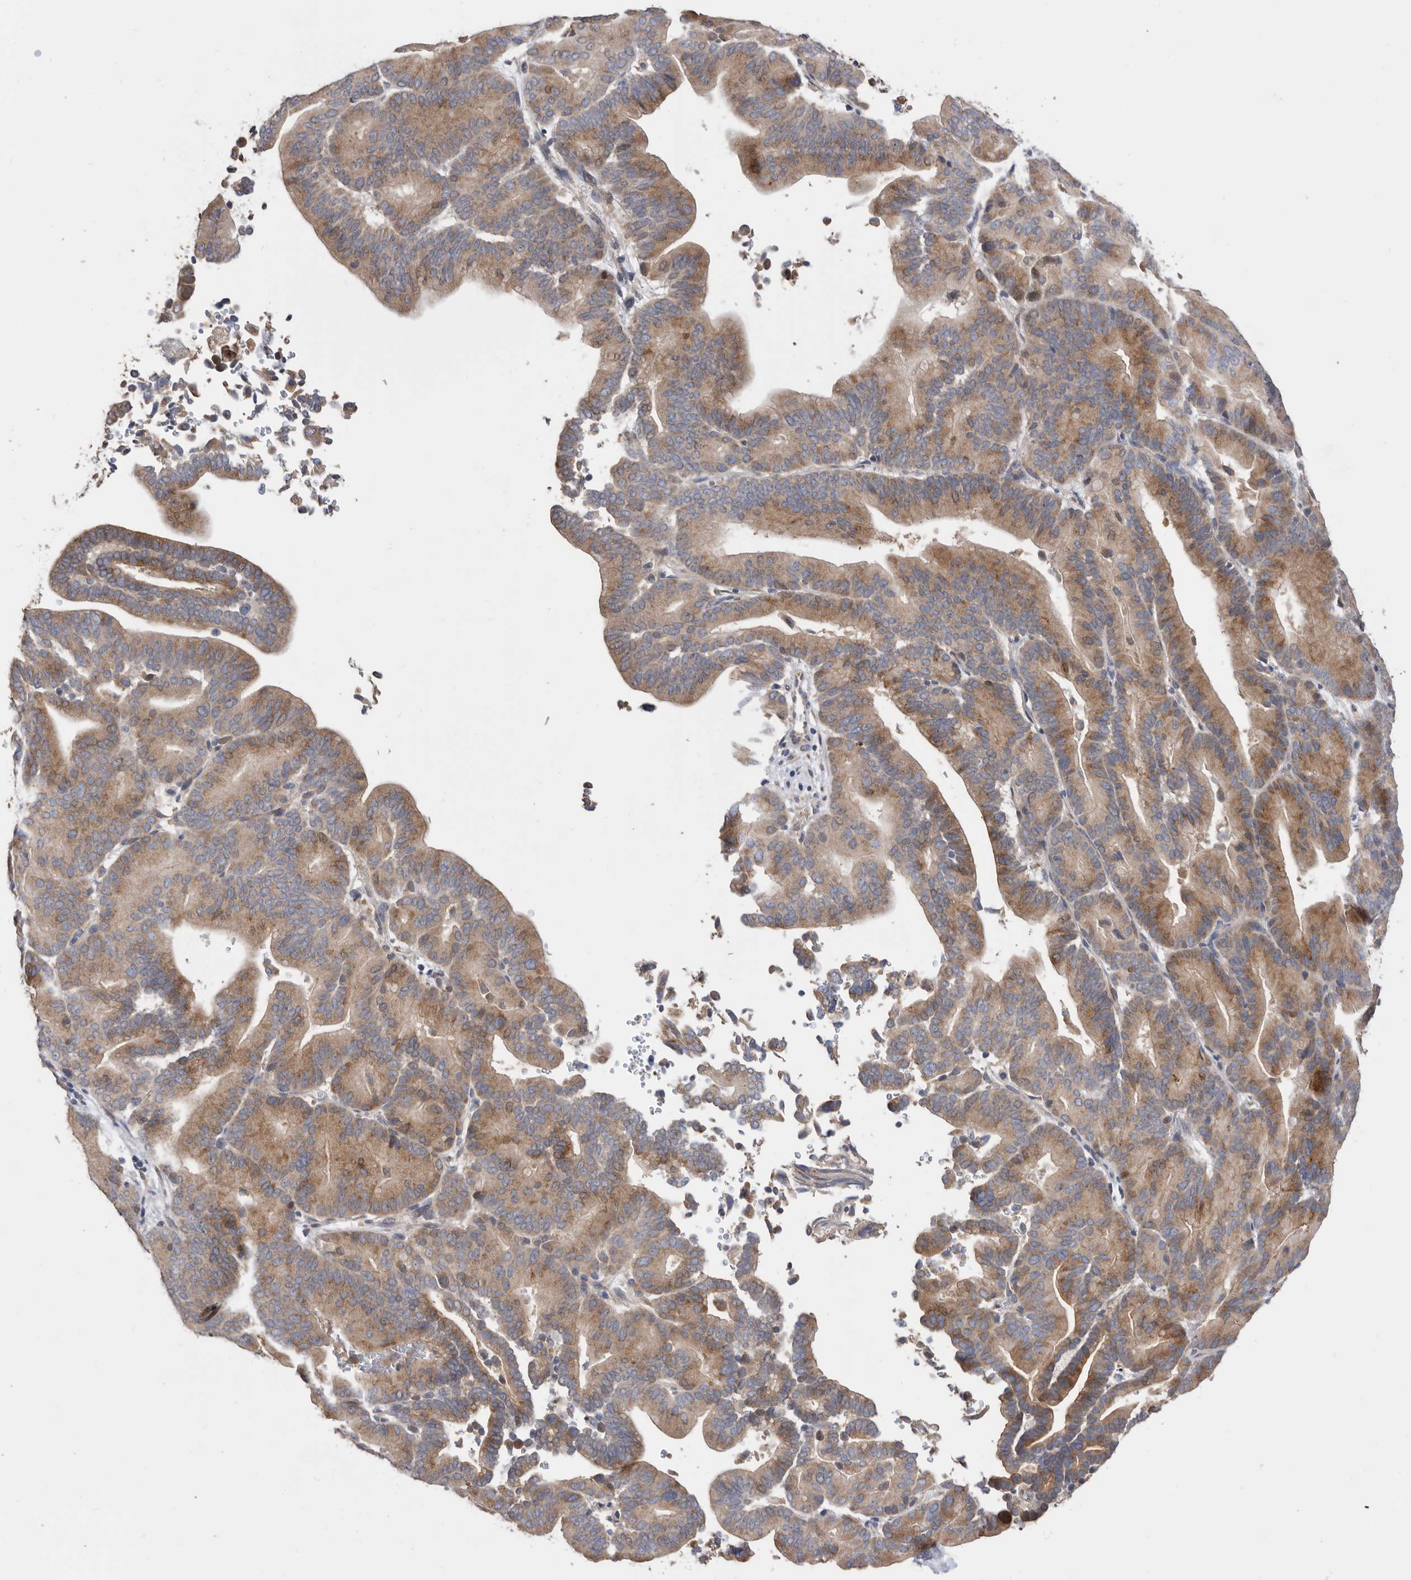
{"staining": {"intensity": "moderate", "quantity": ">75%", "location": "cytoplasmic/membranous"}, "tissue": "liver cancer", "cell_type": "Tumor cells", "image_type": "cancer", "snomed": [{"axis": "morphology", "description": "Cholangiocarcinoma"}, {"axis": "topography", "description": "Liver"}], "caption": "Protein expression analysis of liver cancer shows moderate cytoplasmic/membranous expression in about >75% of tumor cells.", "gene": "CRISPLD2", "patient": {"sex": "female", "age": 75}}